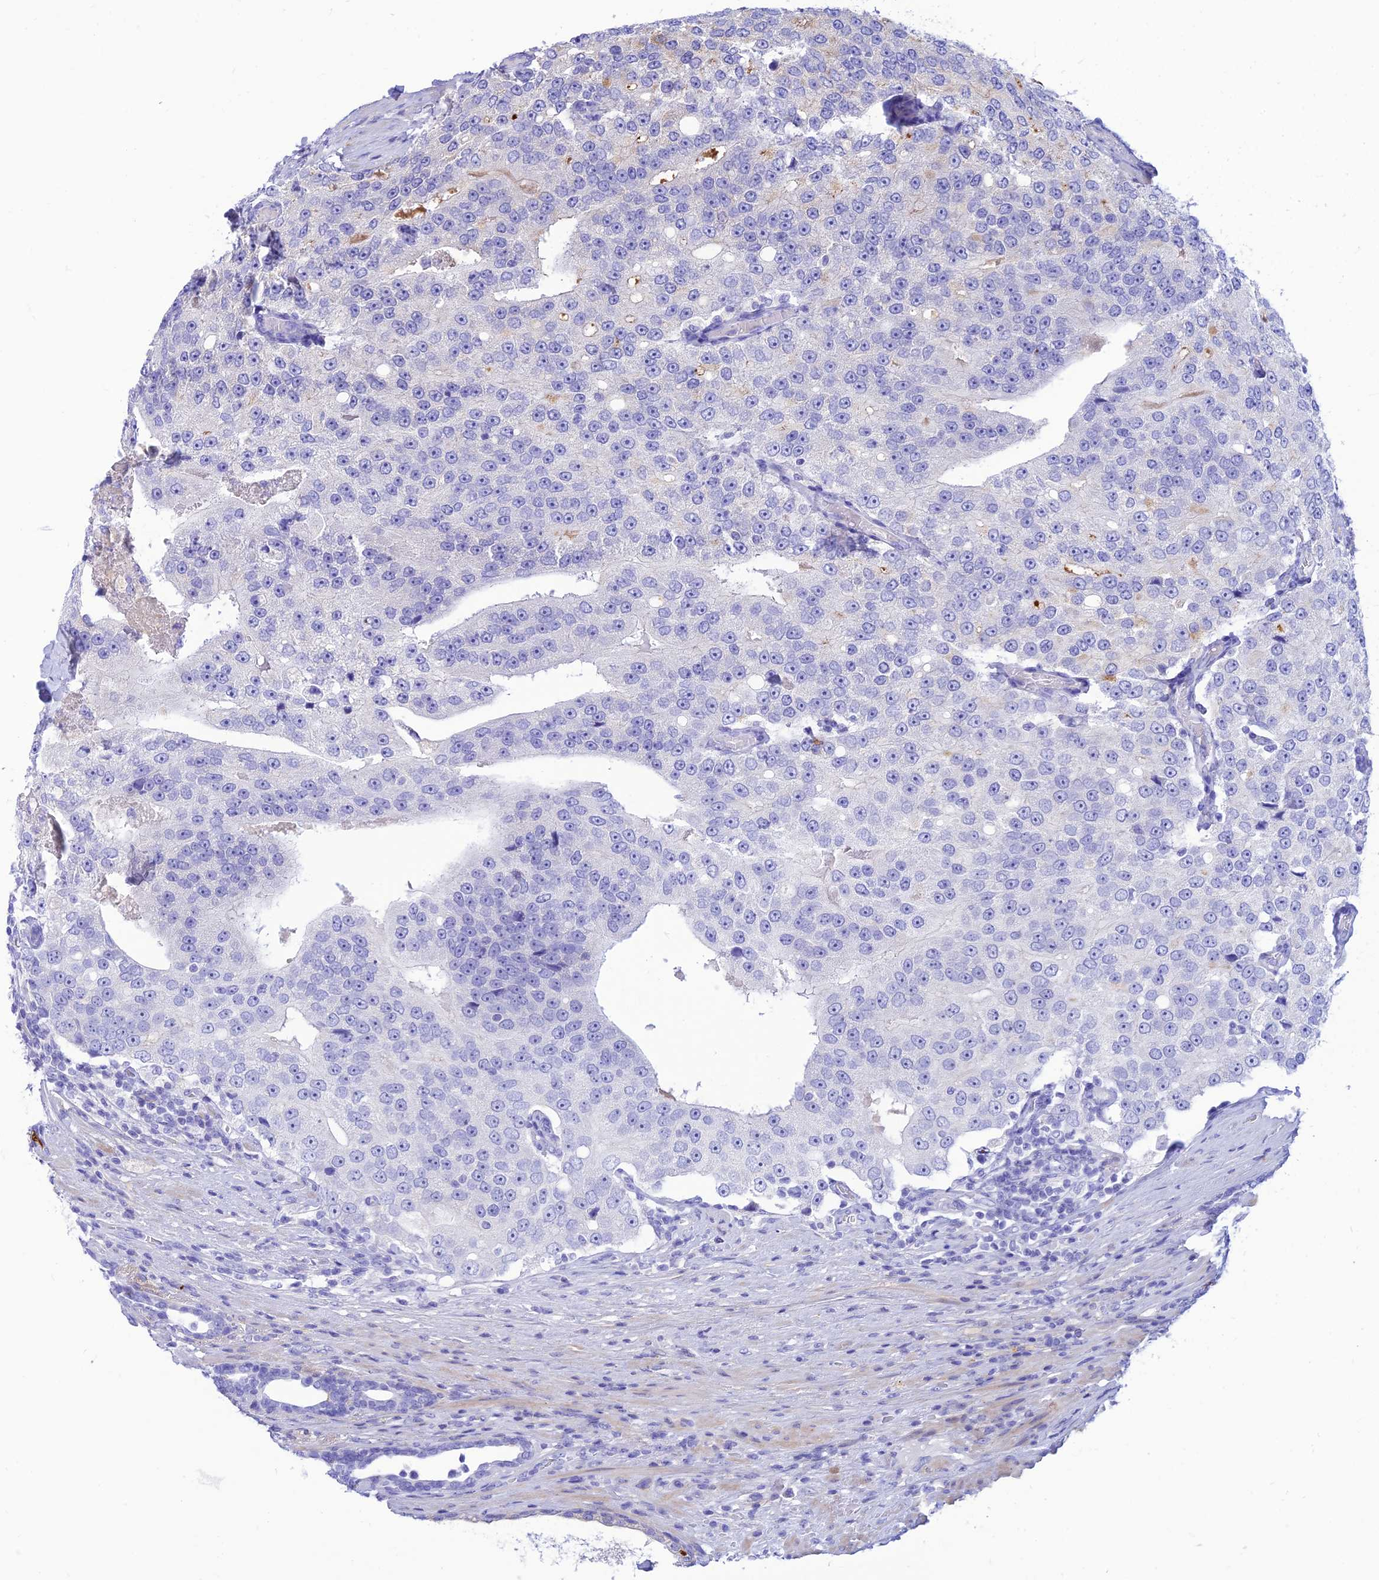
{"staining": {"intensity": "negative", "quantity": "none", "location": "none"}, "tissue": "prostate cancer", "cell_type": "Tumor cells", "image_type": "cancer", "snomed": [{"axis": "morphology", "description": "Adenocarcinoma, High grade"}, {"axis": "topography", "description": "Prostate"}], "caption": "IHC micrograph of human prostate cancer stained for a protein (brown), which demonstrates no positivity in tumor cells.", "gene": "PRNP", "patient": {"sex": "male", "age": 70}}